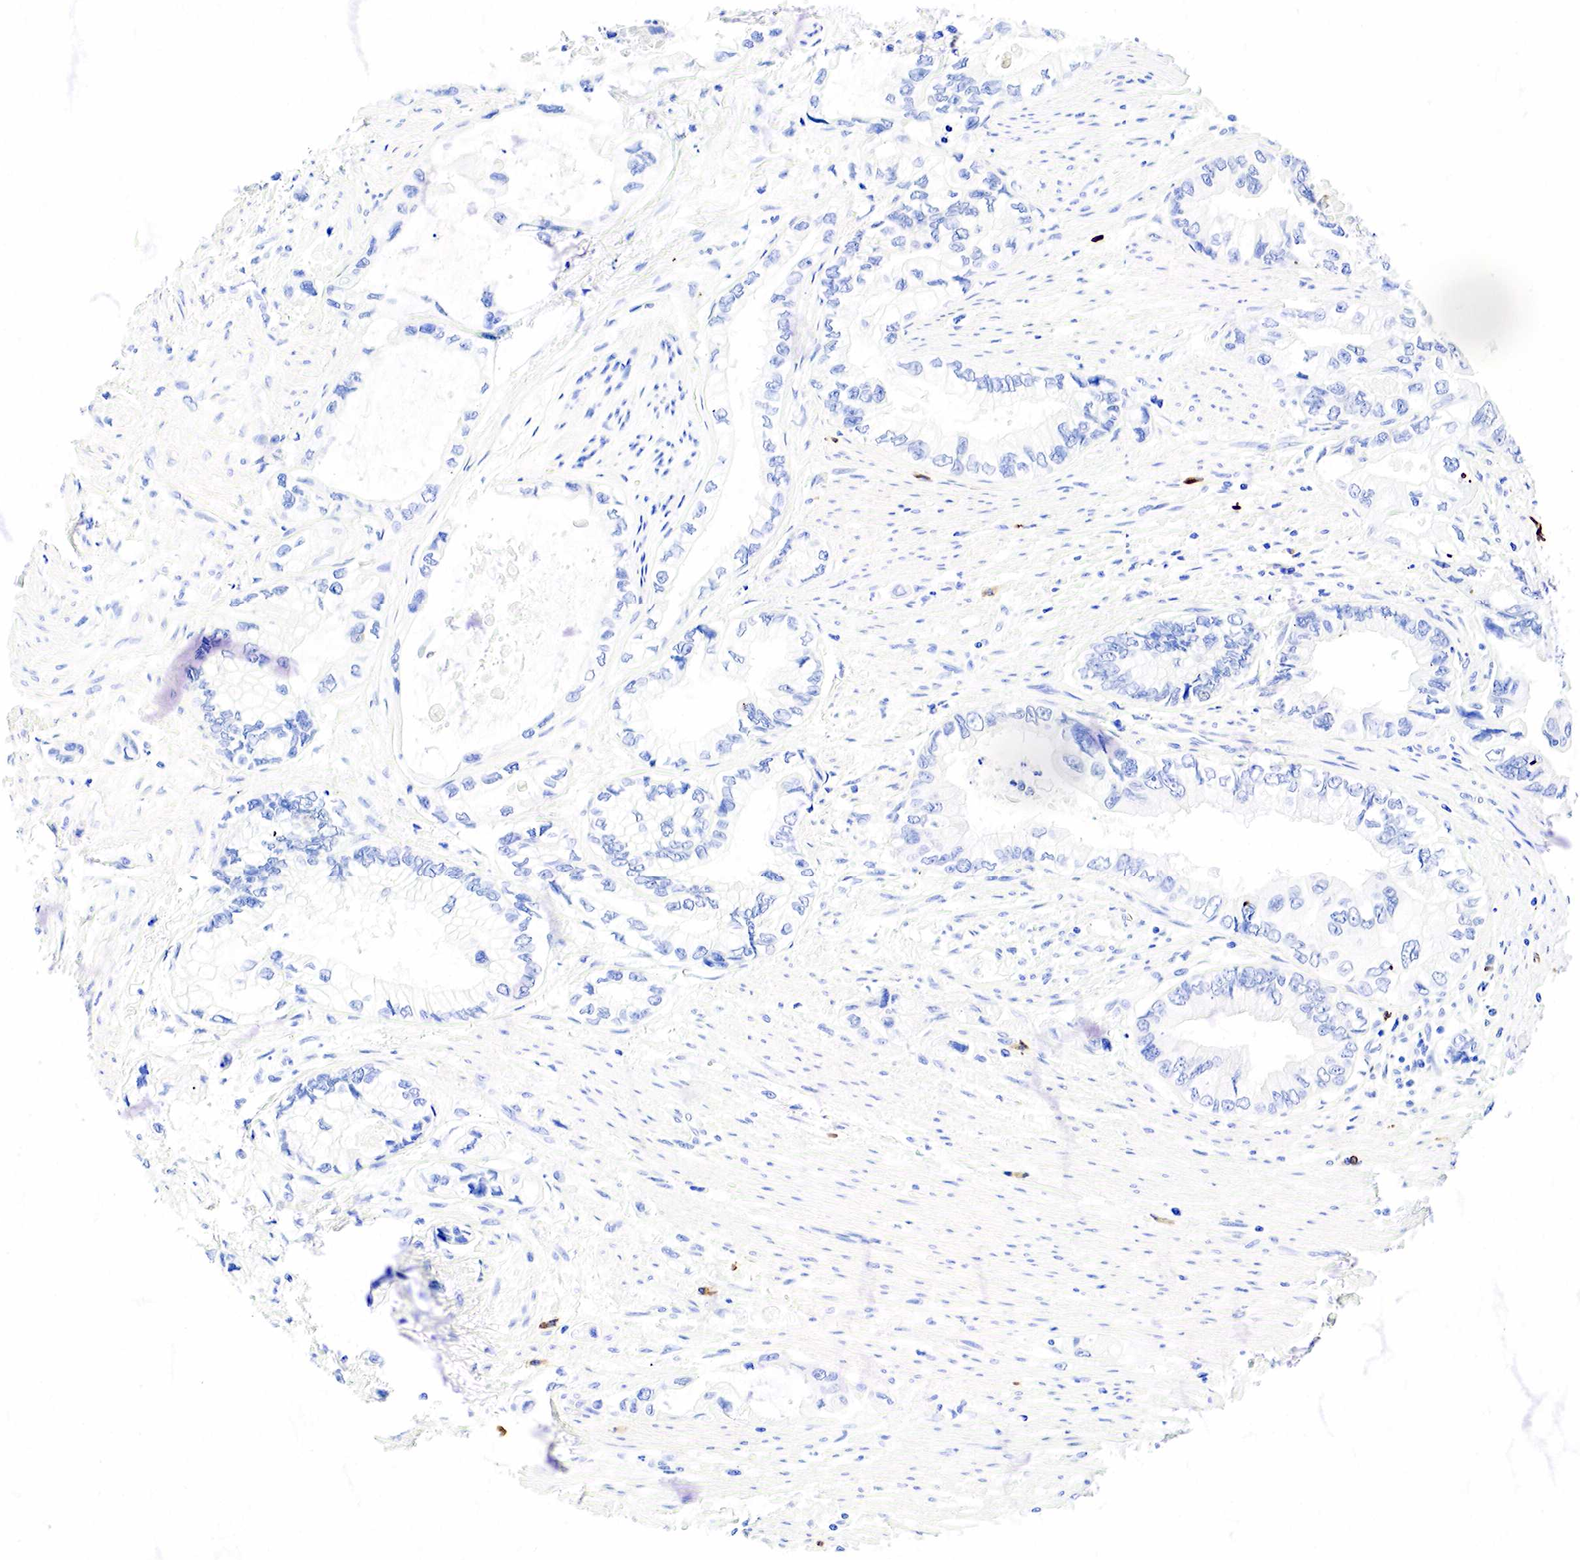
{"staining": {"intensity": "negative", "quantity": "none", "location": "none"}, "tissue": "pancreatic cancer", "cell_type": "Tumor cells", "image_type": "cancer", "snomed": [{"axis": "morphology", "description": "Adenocarcinoma, NOS"}, {"axis": "topography", "description": "Pancreas"}, {"axis": "topography", "description": "Stomach, upper"}], "caption": "Pancreatic cancer (adenocarcinoma) stained for a protein using immunohistochemistry displays no positivity tumor cells.", "gene": "CD79A", "patient": {"sex": "male", "age": 77}}